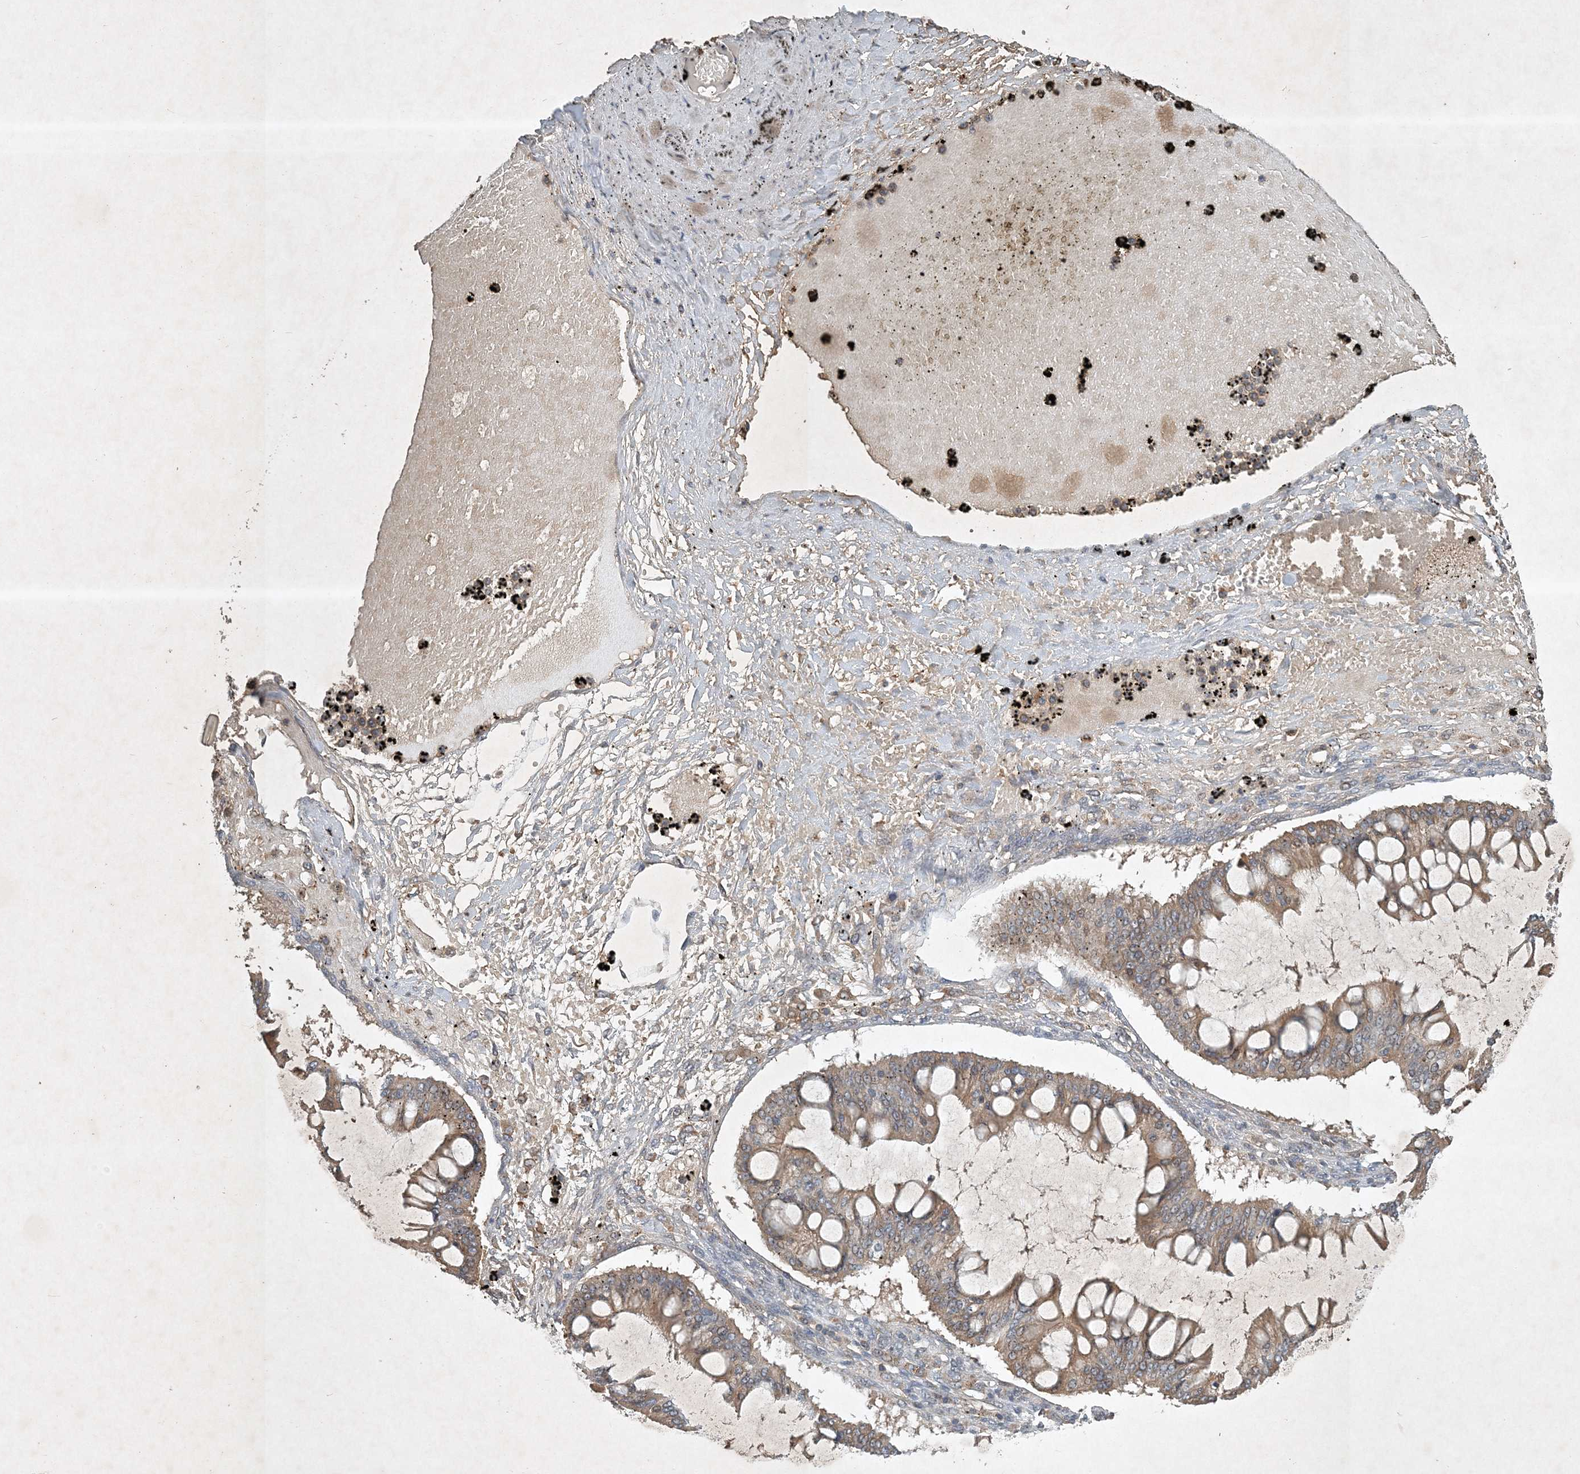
{"staining": {"intensity": "moderate", "quantity": ">75%", "location": "cytoplasmic/membranous"}, "tissue": "ovarian cancer", "cell_type": "Tumor cells", "image_type": "cancer", "snomed": [{"axis": "morphology", "description": "Cystadenocarcinoma, mucinous, NOS"}, {"axis": "topography", "description": "Ovary"}], "caption": "Moderate cytoplasmic/membranous protein staining is identified in approximately >75% of tumor cells in mucinous cystadenocarcinoma (ovarian). Using DAB (3,3'-diaminobenzidine) (brown) and hematoxylin (blue) stains, captured at high magnification using brightfield microscopy.", "gene": "TNFAIP6", "patient": {"sex": "female", "age": 73}}